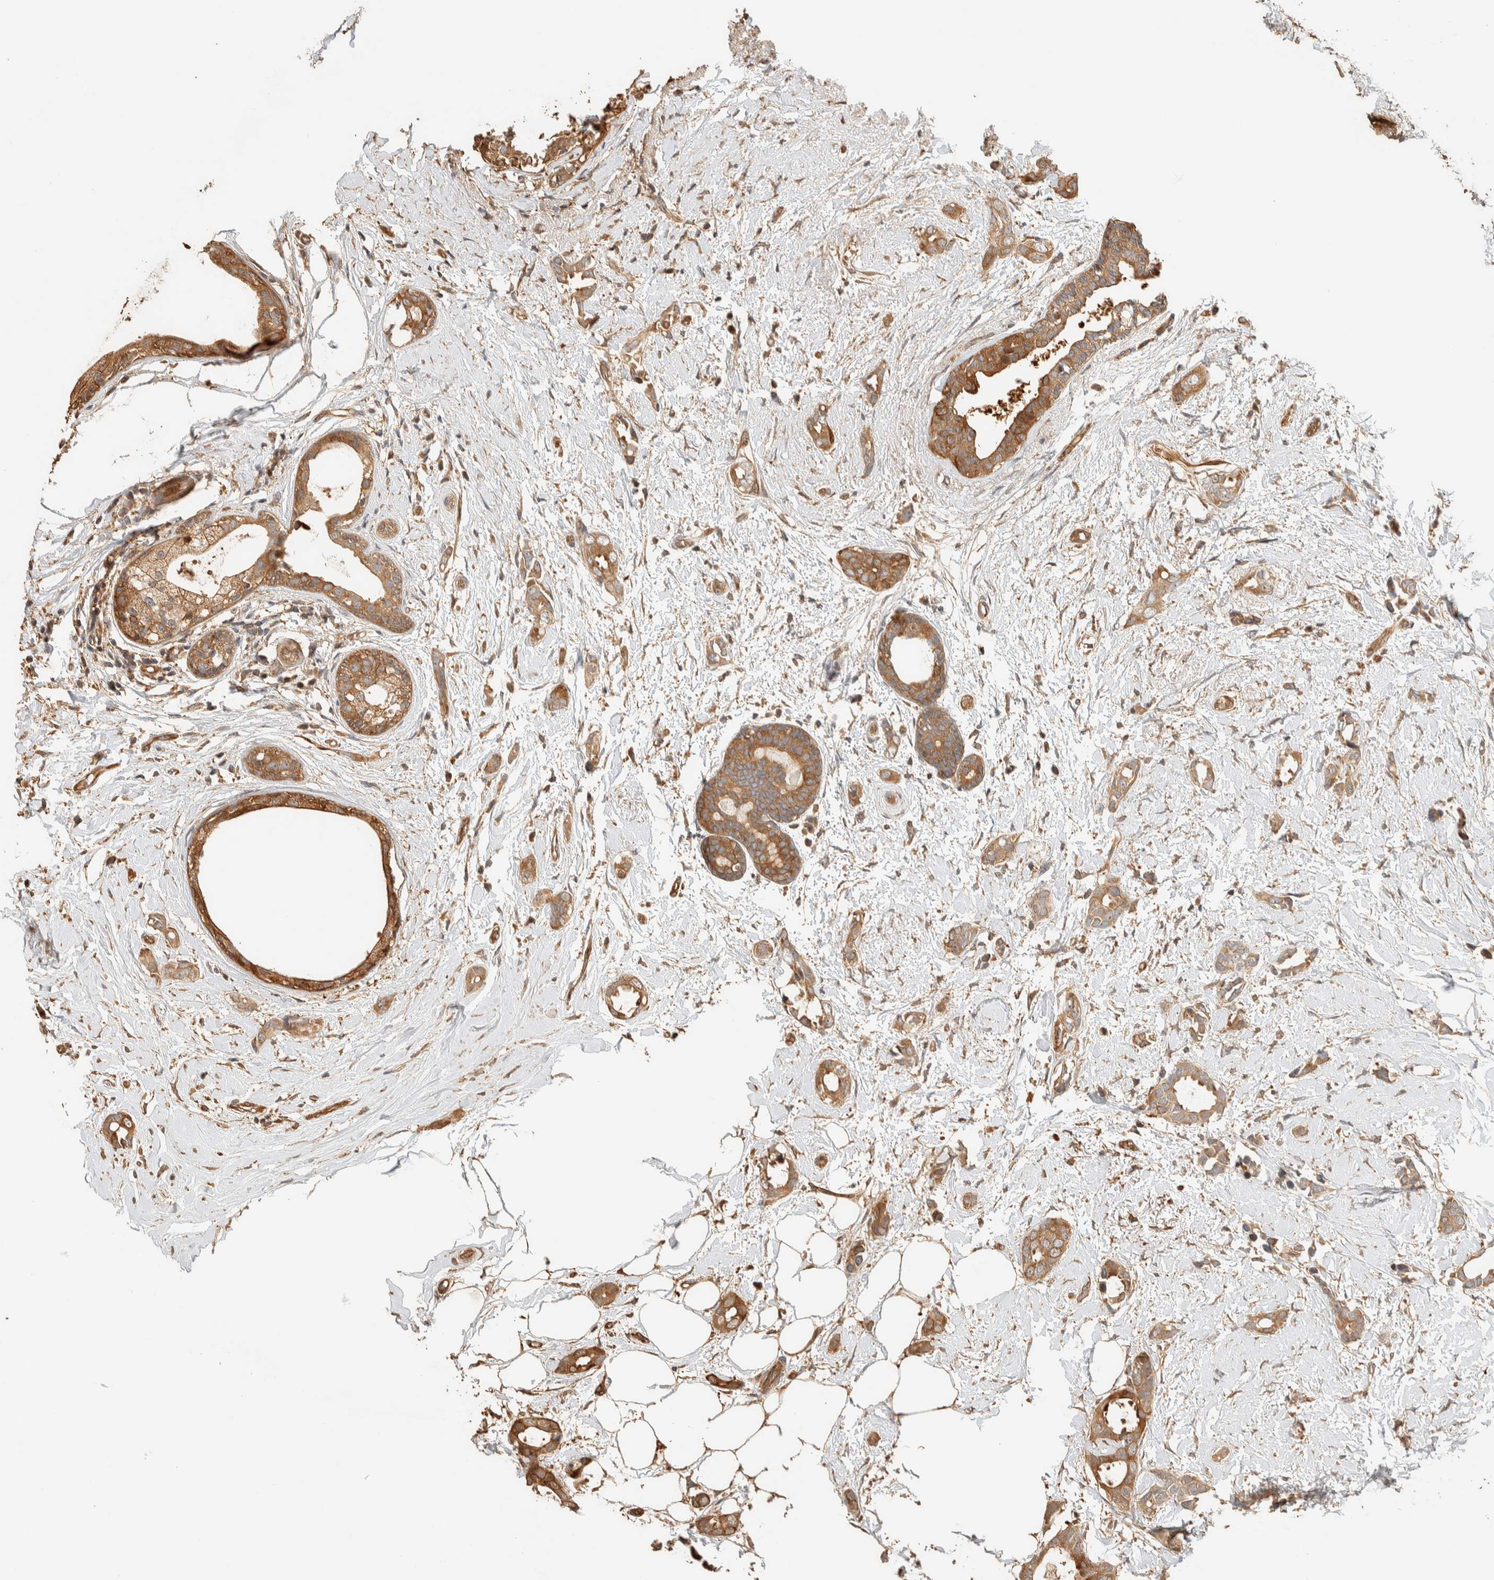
{"staining": {"intensity": "moderate", "quantity": ">75%", "location": "cytoplasmic/membranous"}, "tissue": "breast cancer", "cell_type": "Tumor cells", "image_type": "cancer", "snomed": [{"axis": "morphology", "description": "Duct carcinoma"}, {"axis": "topography", "description": "Breast"}], "caption": "Breast cancer tissue reveals moderate cytoplasmic/membranous staining in approximately >75% of tumor cells", "gene": "EXOC7", "patient": {"sex": "female", "age": 55}}